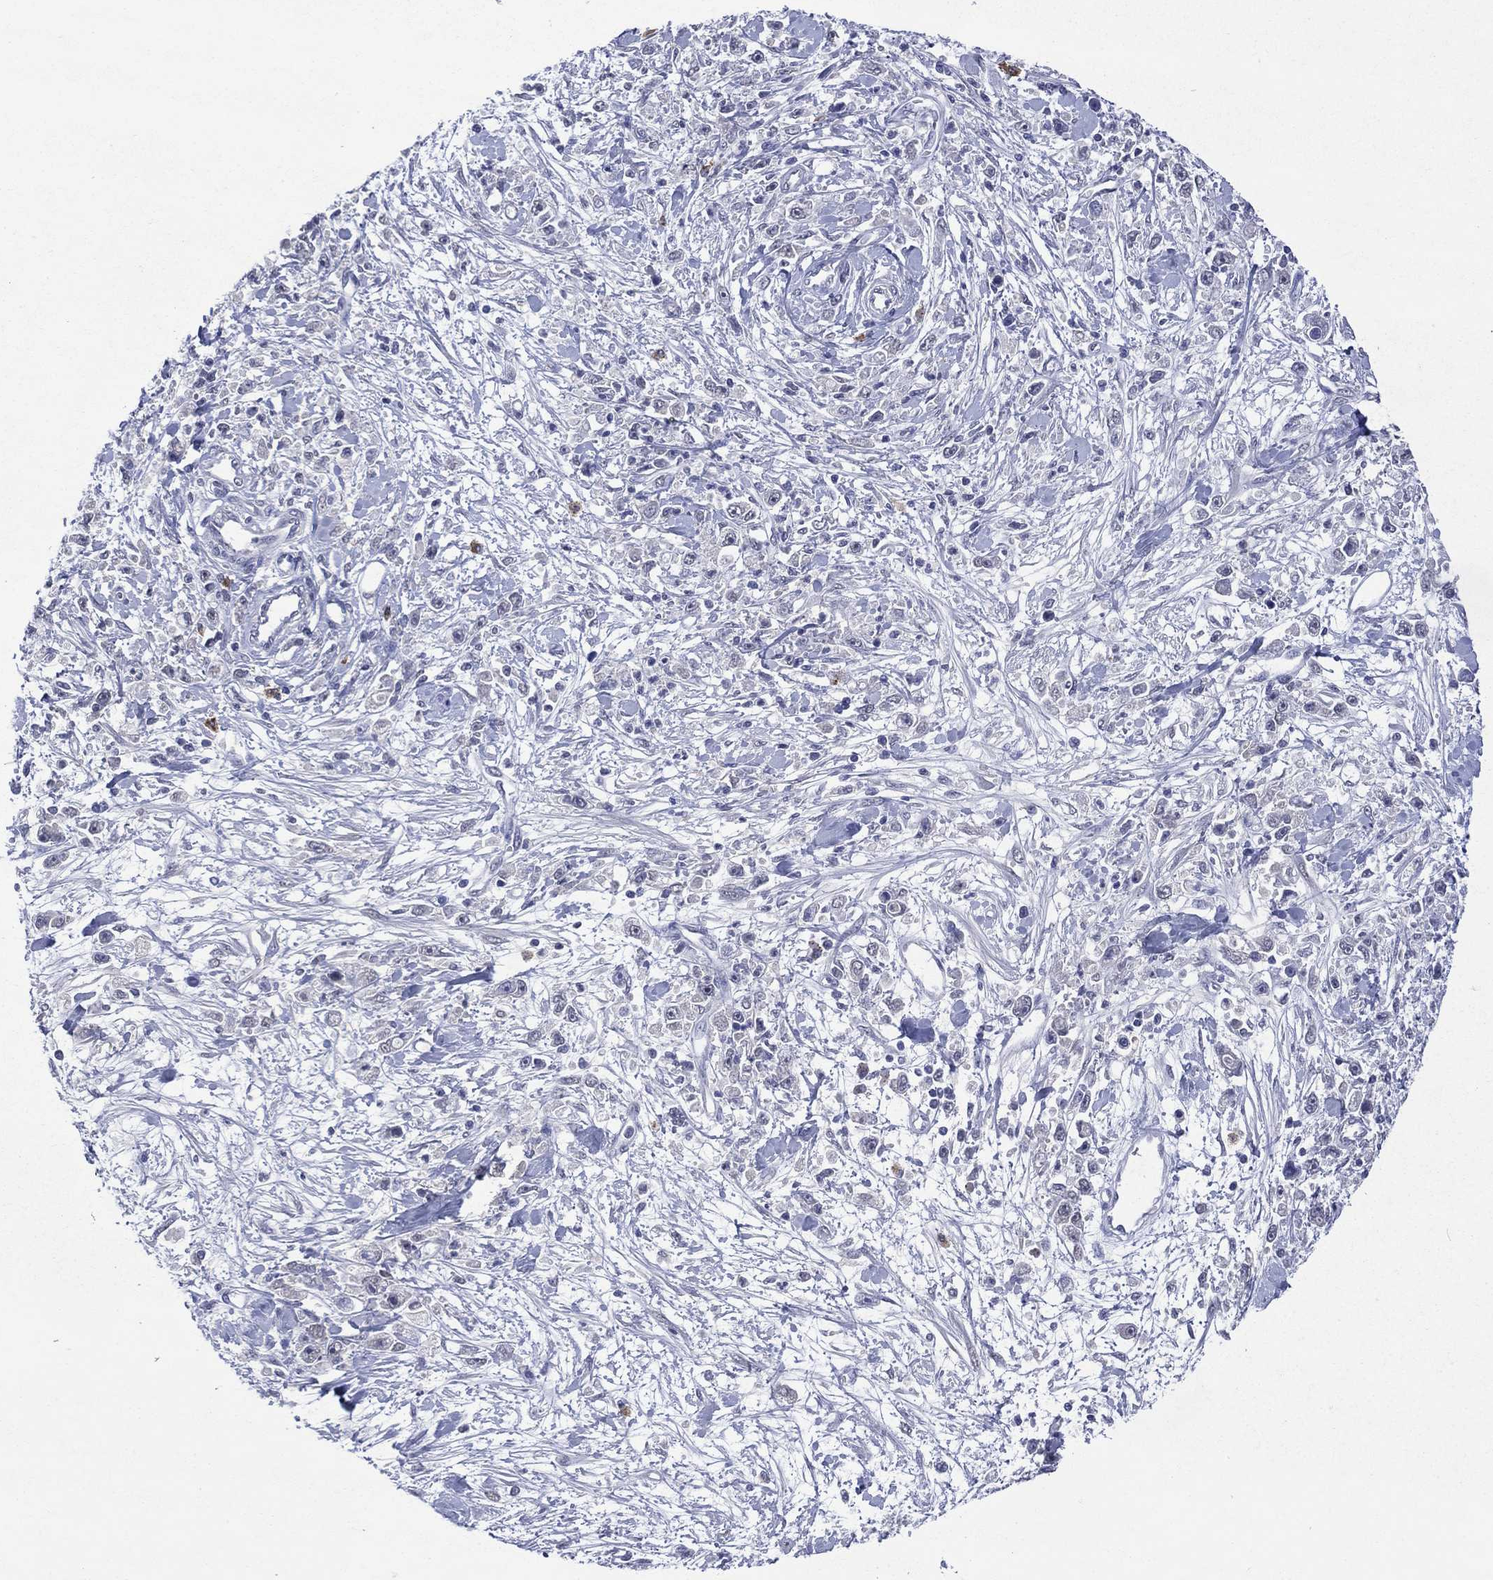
{"staining": {"intensity": "negative", "quantity": "none", "location": "none"}, "tissue": "stomach cancer", "cell_type": "Tumor cells", "image_type": "cancer", "snomed": [{"axis": "morphology", "description": "Adenocarcinoma, NOS"}, {"axis": "topography", "description": "Stomach"}], "caption": "Human adenocarcinoma (stomach) stained for a protein using immunohistochemistry displays no staining in tumor cells.", "gene": "ASB10", "patient": {"sex": "female", "age": 59}}